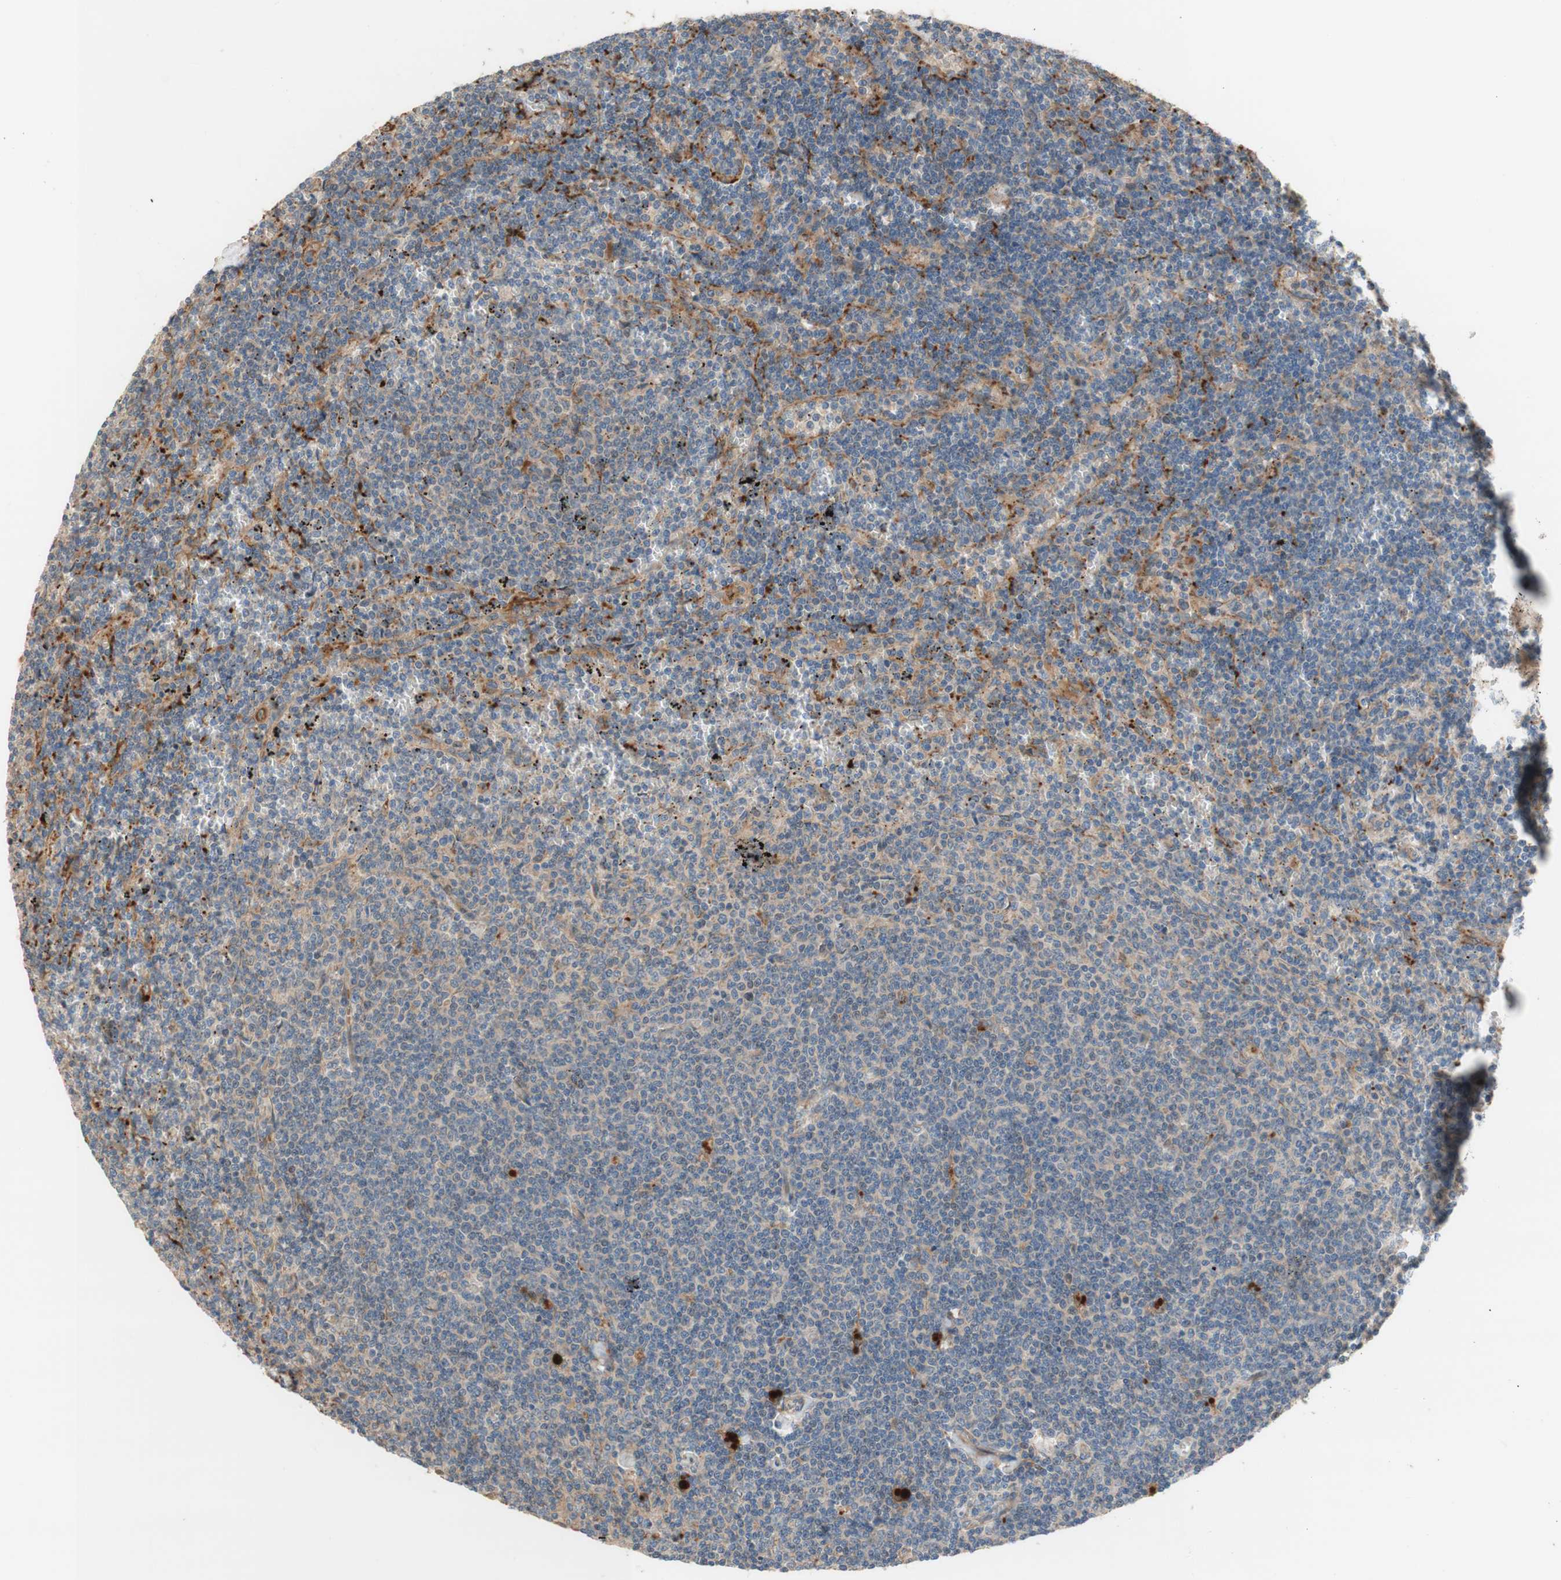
{"staining": {"intensity": "negative", "quantity": "none", "location": "none"}, "tissue": "lymphoma", "cell_type": "Tumor cells", "image_type": "cancer", "snomed": [{"axis": "morphology", "description": "Malignant lymphoma, non-Hodgkin's type, Low grade"}, {"axis": "topography", "description": "Spleen"}], "caption": "Tumor cells show no significant protein positivity in lymphoma.", "gene": "PTPN21", "patient": {"sex": "female", "age": 50}}